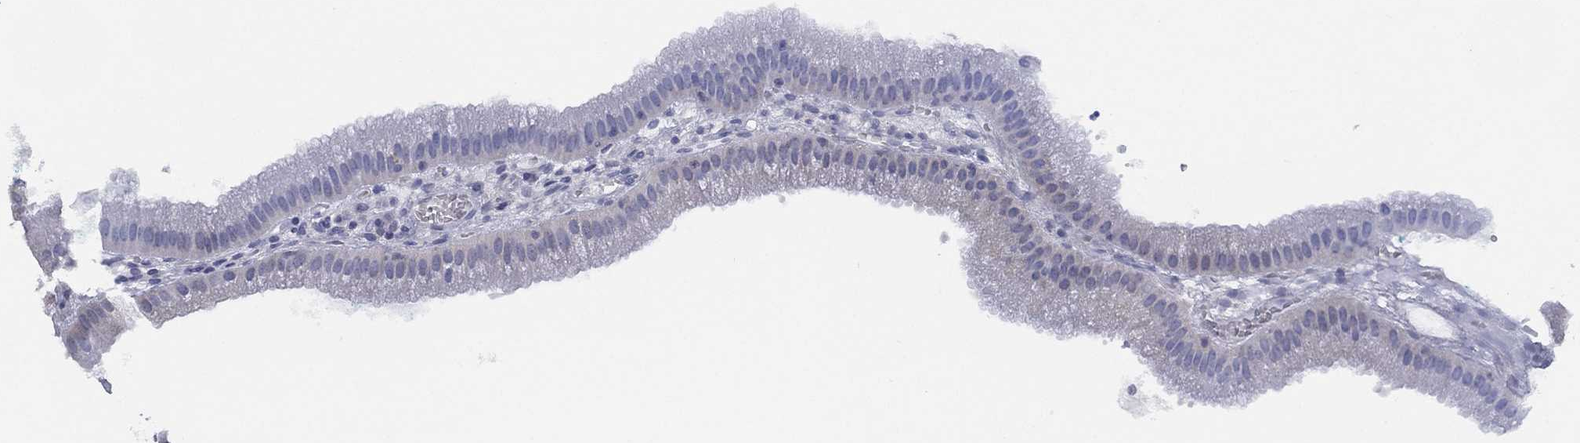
{"staining": {"intensity": "negative", "quantity": "none", "location": "none"}, "tissue": "gallbladder", "cell_type": "Glandular cells", "image_type": "normal", "snomed": [{"axis": "morphology", "description": "Normal tissue, NOS"}, {"axis": "topography", "description": "Gallbladder"}], "caption": "The immunohistochemistry histopathology image has no significant staining in glandular cells of gallbladder. Brightfield microscopy of IHC stained with DAB (3,3'-diaminobenzidine) (brown) and hematoxylin (blue), captured at high magnification.", "gene": "SLC13A4", "patient": {"sex": "male", "age": 67}}